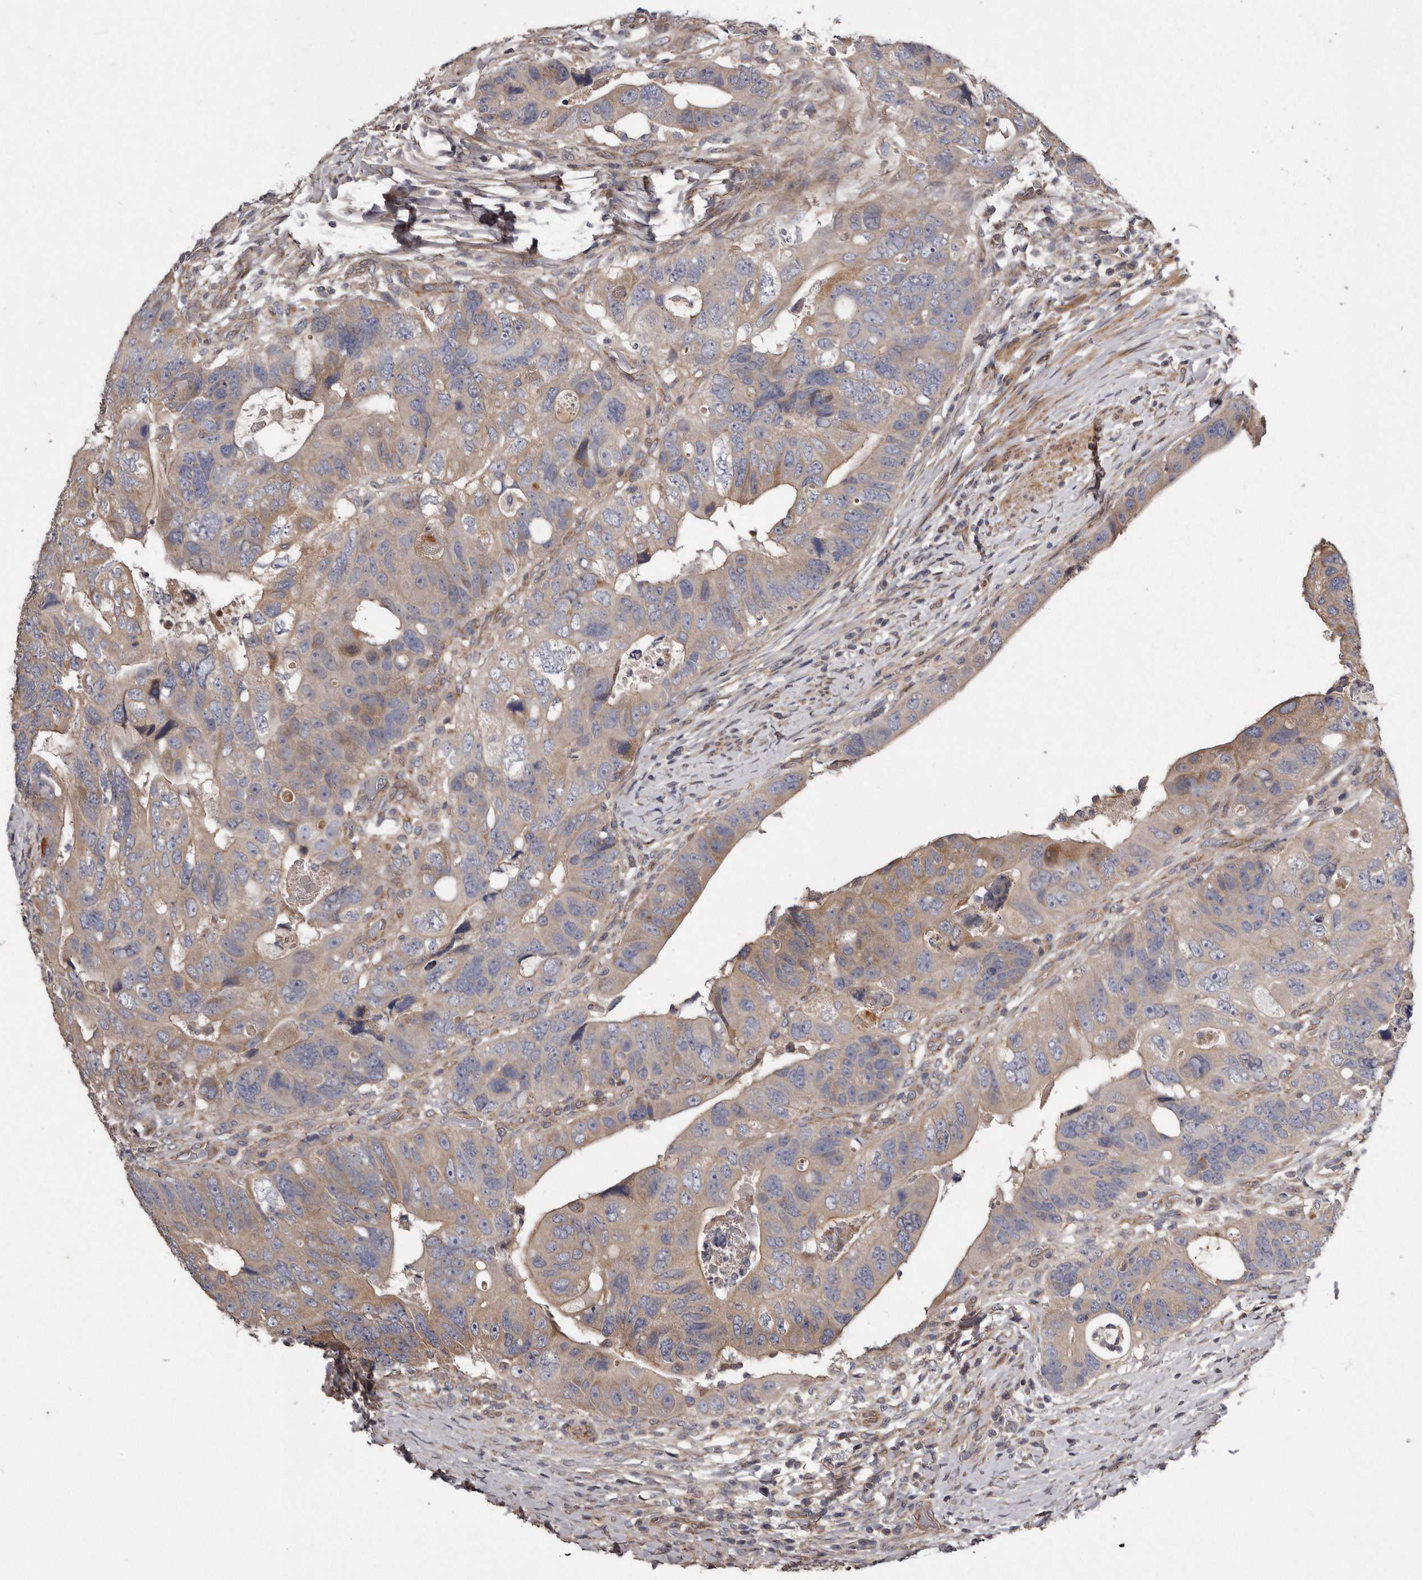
{"staining": {"intensity": "moderate", "quantity": "25%-75%", "location": "cytoplasmic/membranous"}, "tissue": "colorectal cancer", "cell_type": "Tumor cells", "image_type": "cancer", "snomed": [{"axis": "morphology", "description": "Adenocarcinoma, NOS"}, {"axis": "topography", "description": "Rectum"}], "caption": "Adenocarcinoma (colorectal) was stained to show a protein in brown. There is medium levels of moderate cytoplasmic/membranous expression in approximately 25%-75% of tumor cells. (Brightfield microscopy of DAB IHC at high magnification).", "gene": "ARMCX1", "patient": {"sex": "male", "age": 59}}